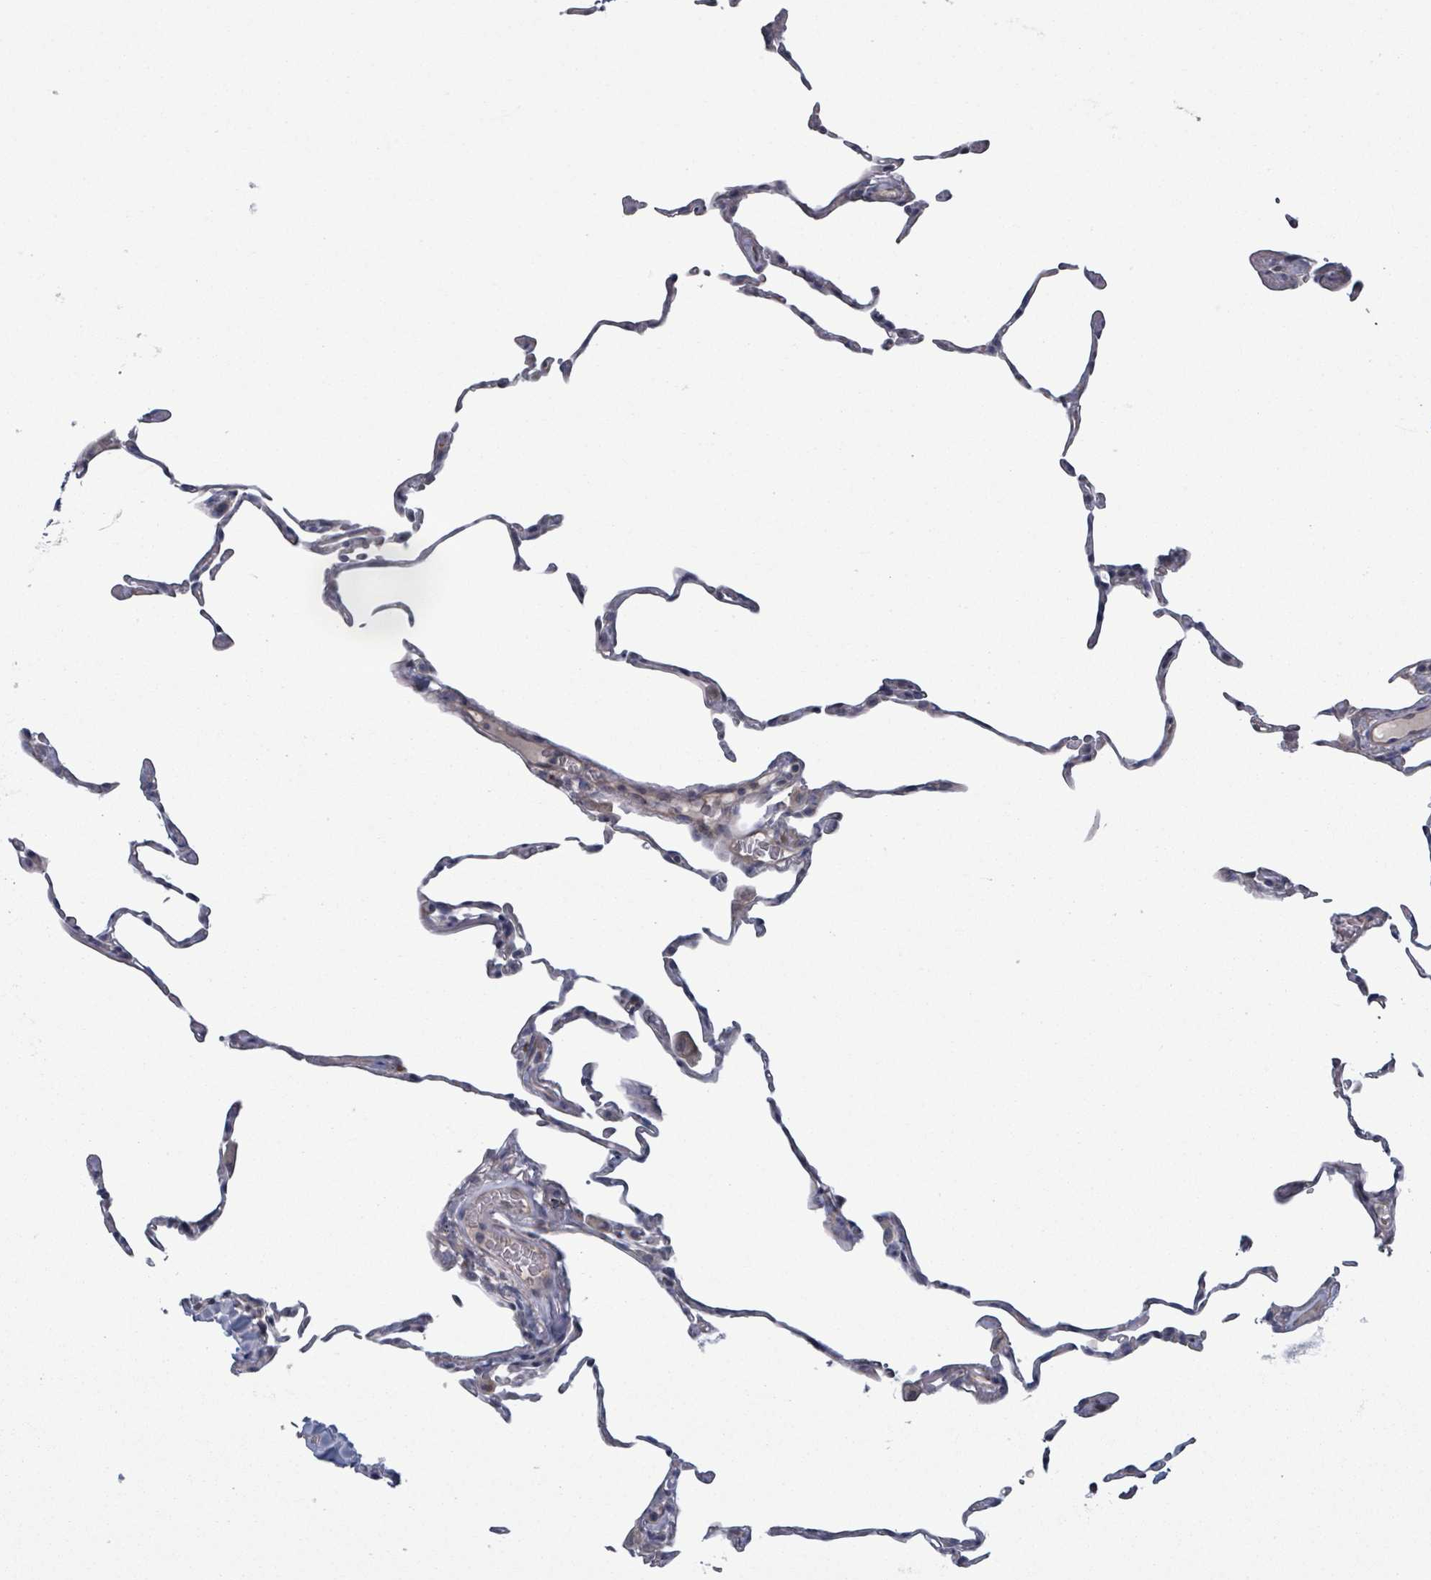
{"staining": {"intensity": "negative", "quantity": "none", "location": "none"}, "tissue": "lung", "cell_type": "Alveolar cells", "image_type": "normal", "snomed": [{"axis": "morphology", "description": "Normal tissue, NOS"}, {"axis": "topography", "description": "Lung"}], "caption": "This image is of unremarkable lung stained with IHC to label a protein in brown with the nuclei are counter-stained blue. There is no positivity in alveolar cells. (DAB immunohistochemistry with hematoxylin counter stain).", "gene": "FKBP1A", "patient": {"sex": "female", "age": 57}}